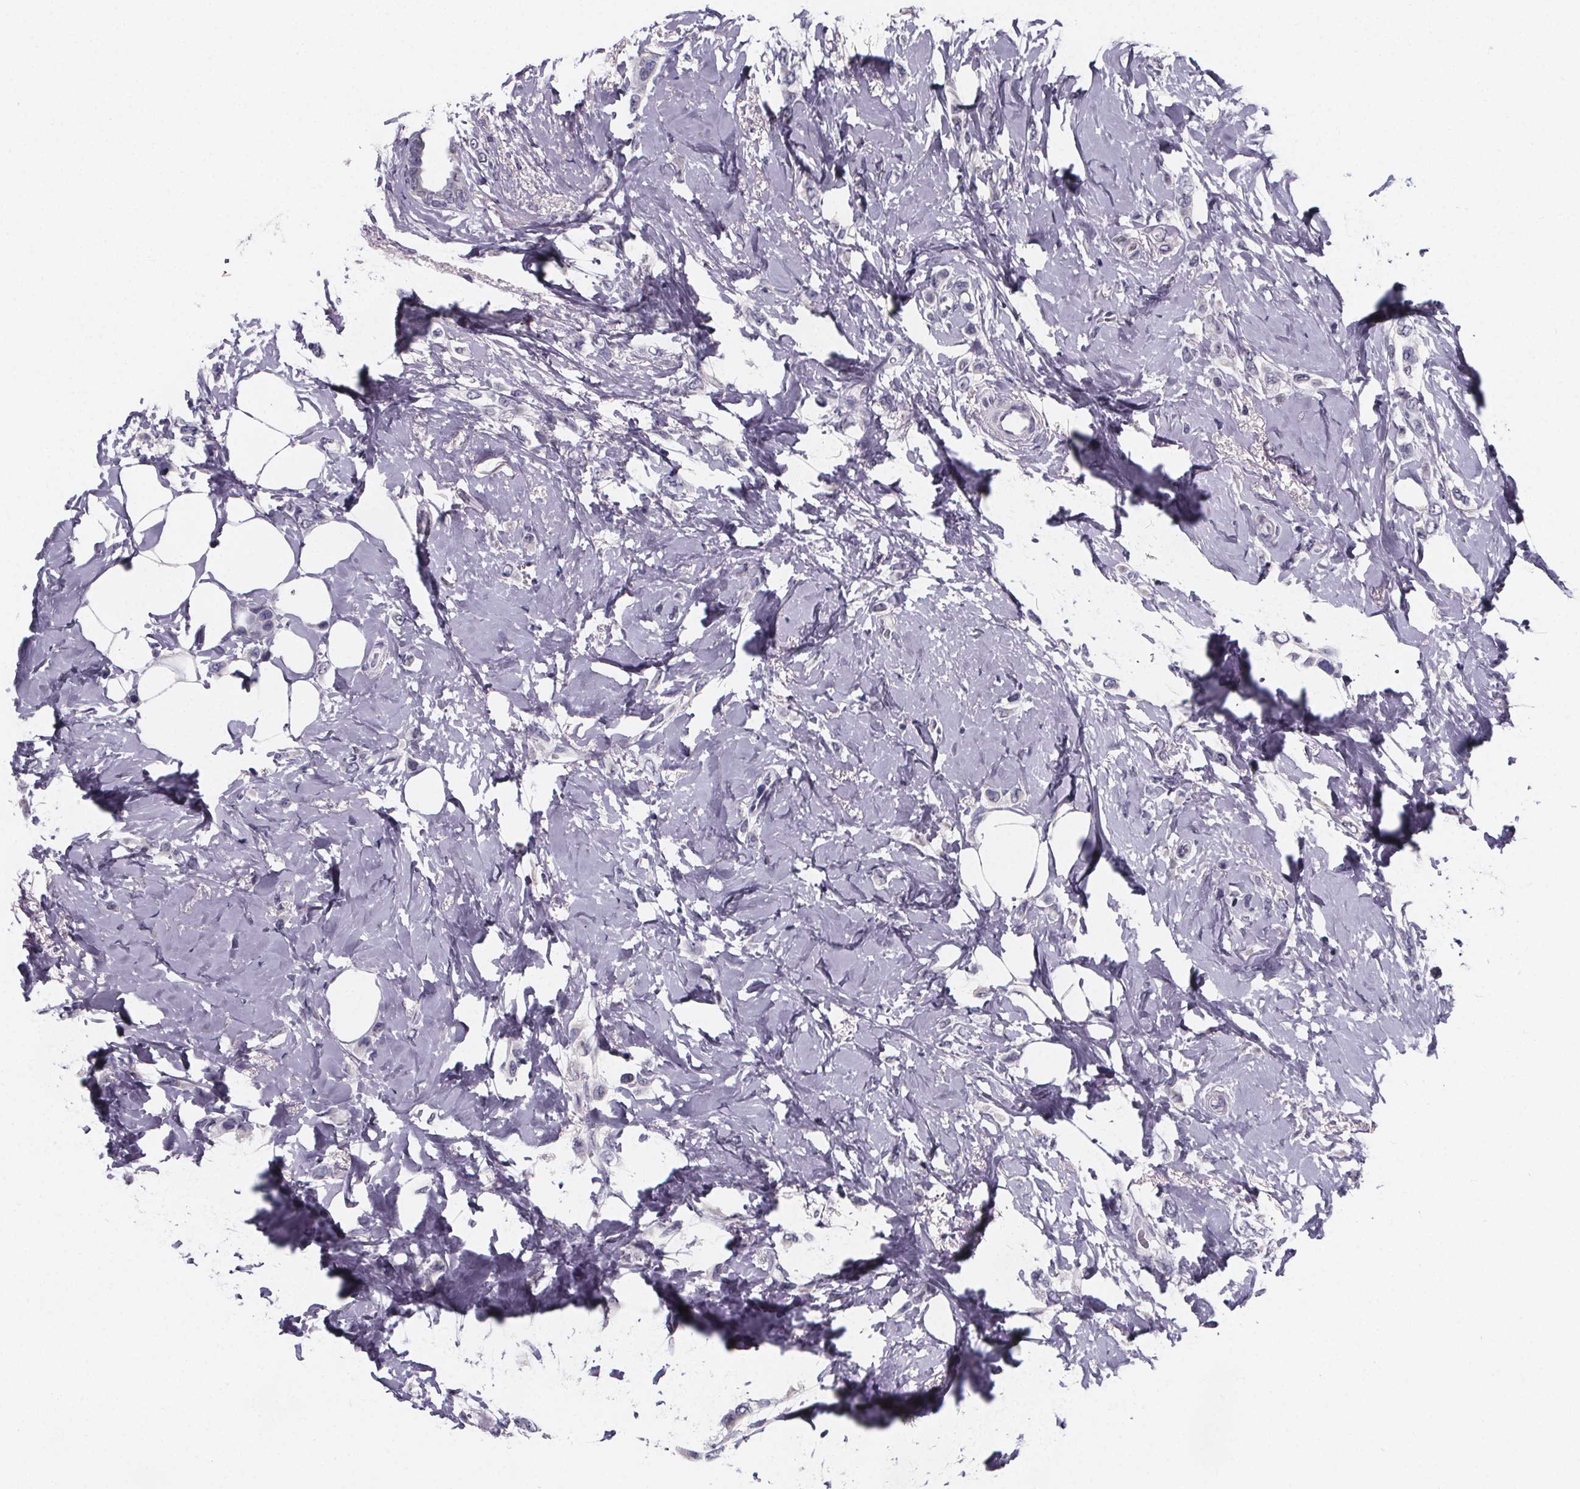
{"staining": {"intensity": "negative", "quantity": "none", "location": "none"}, "tissue": "breast cancer", "cell_type": "Tumor cells", "image_type": "cancer", "snomed": [{"axis": "morphology", "description": "Lobular carcinoma"}, {"axis": "topography", "description": "Breast"}], "caption": "IHC histopathology image of neoplastic tissue: breast lobular carcinoma stained with DAB (3,3'-diaminobenzidine) reveals no significant protein expression in tumor cells.", "gene": "PAH", "patient": {"sex": "female", "age": 66}}